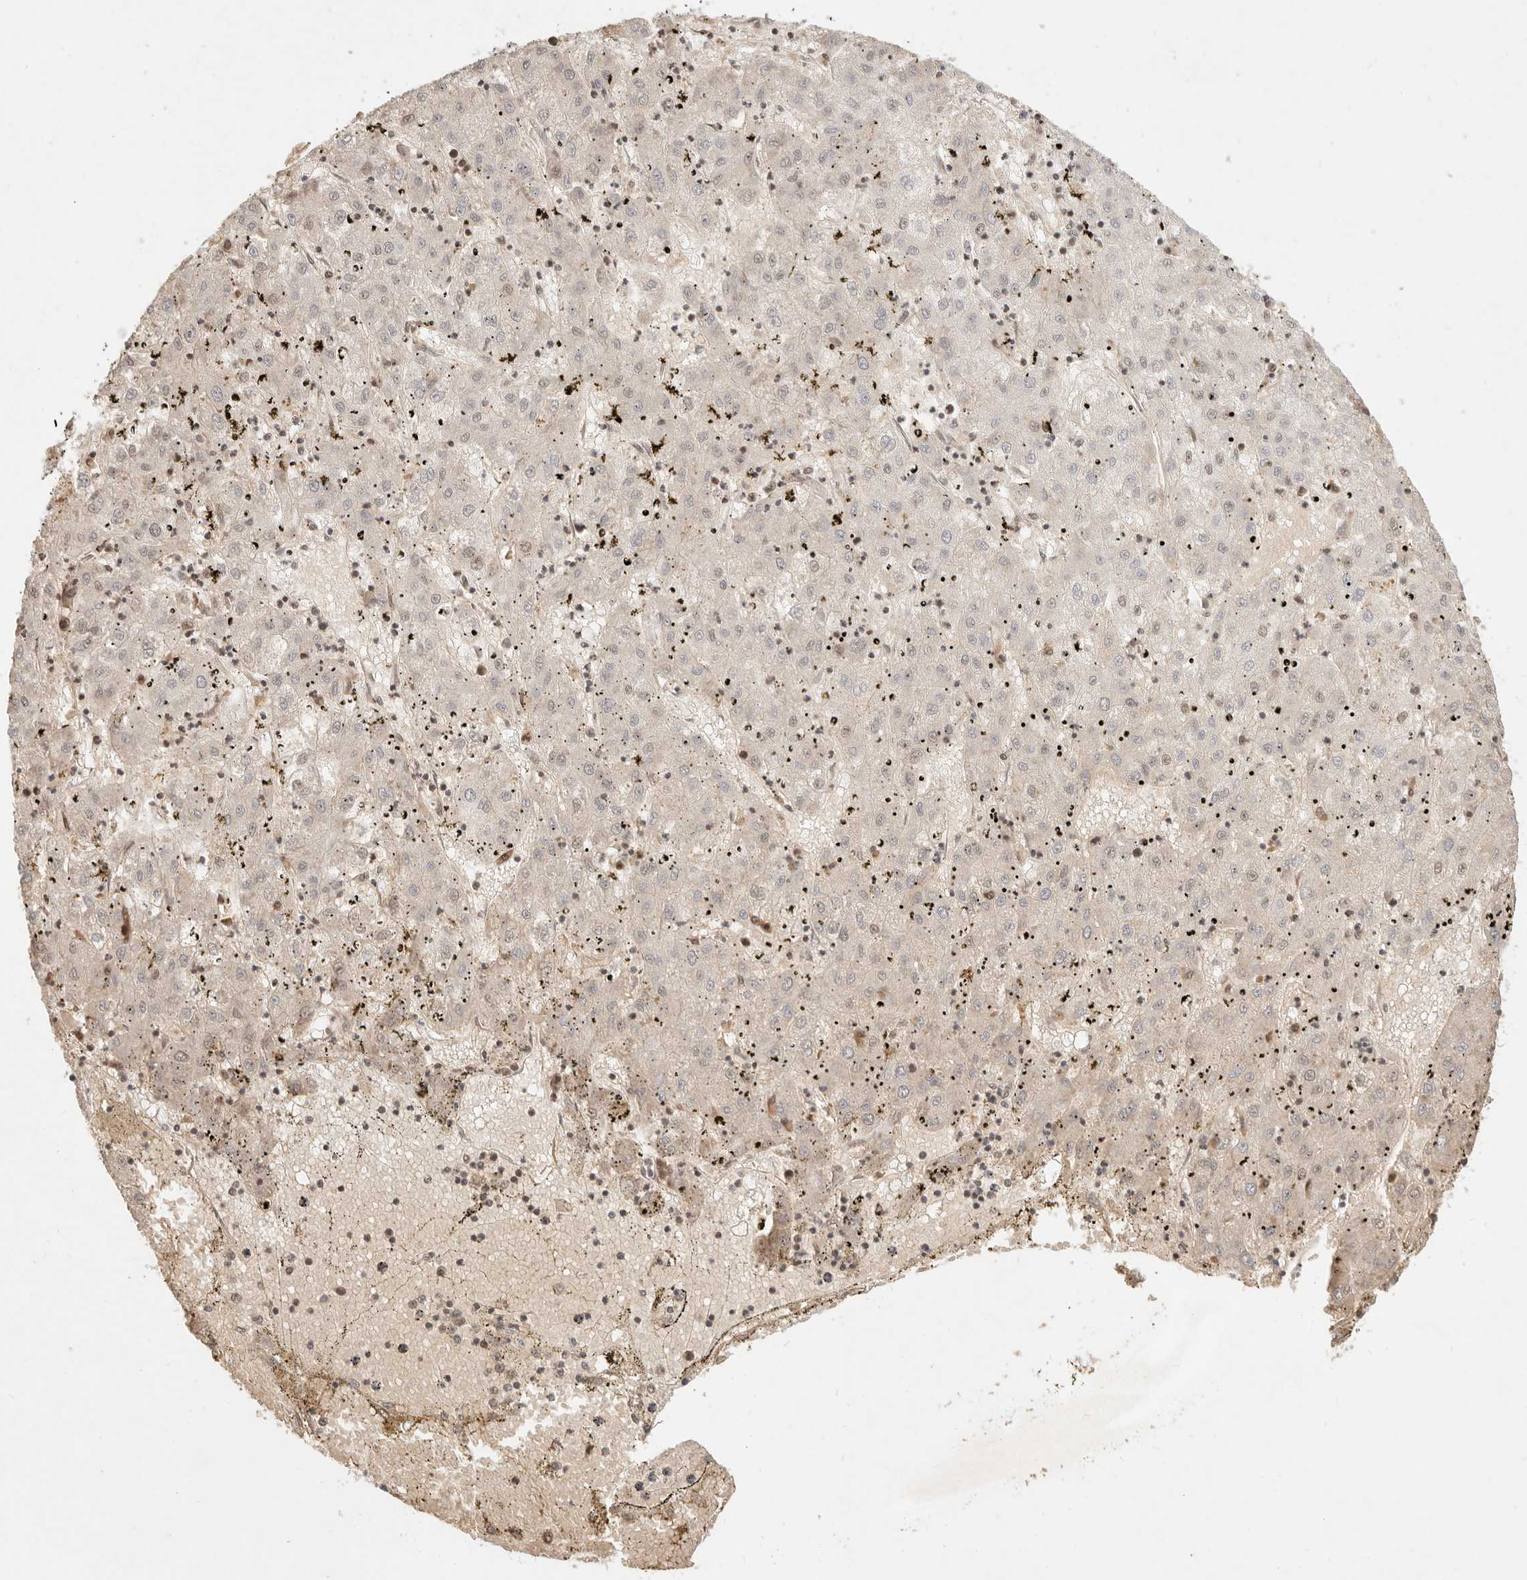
{"staining": {"intensity": "weak", "quantity": "25%-75%", "location": "nuclear"}, "tissue": "liver cancer", "cell_type": "Tumor cells", "image_type": "cancer", "snomed": [{"axis": "morphology", "description": "Carcinoma, Hepatocellular, NOS"}, {"axis": "topography", "description": "Liver"}], "caption": "Immunohistochemical staining of hepatocellular carcinoma (liver) demonstrates low levels of weak nuclear expression in approximately 25%-75% of tumor cells.", "gene": "MEP1A", "patient": {"sex": "male", "age": 72}}